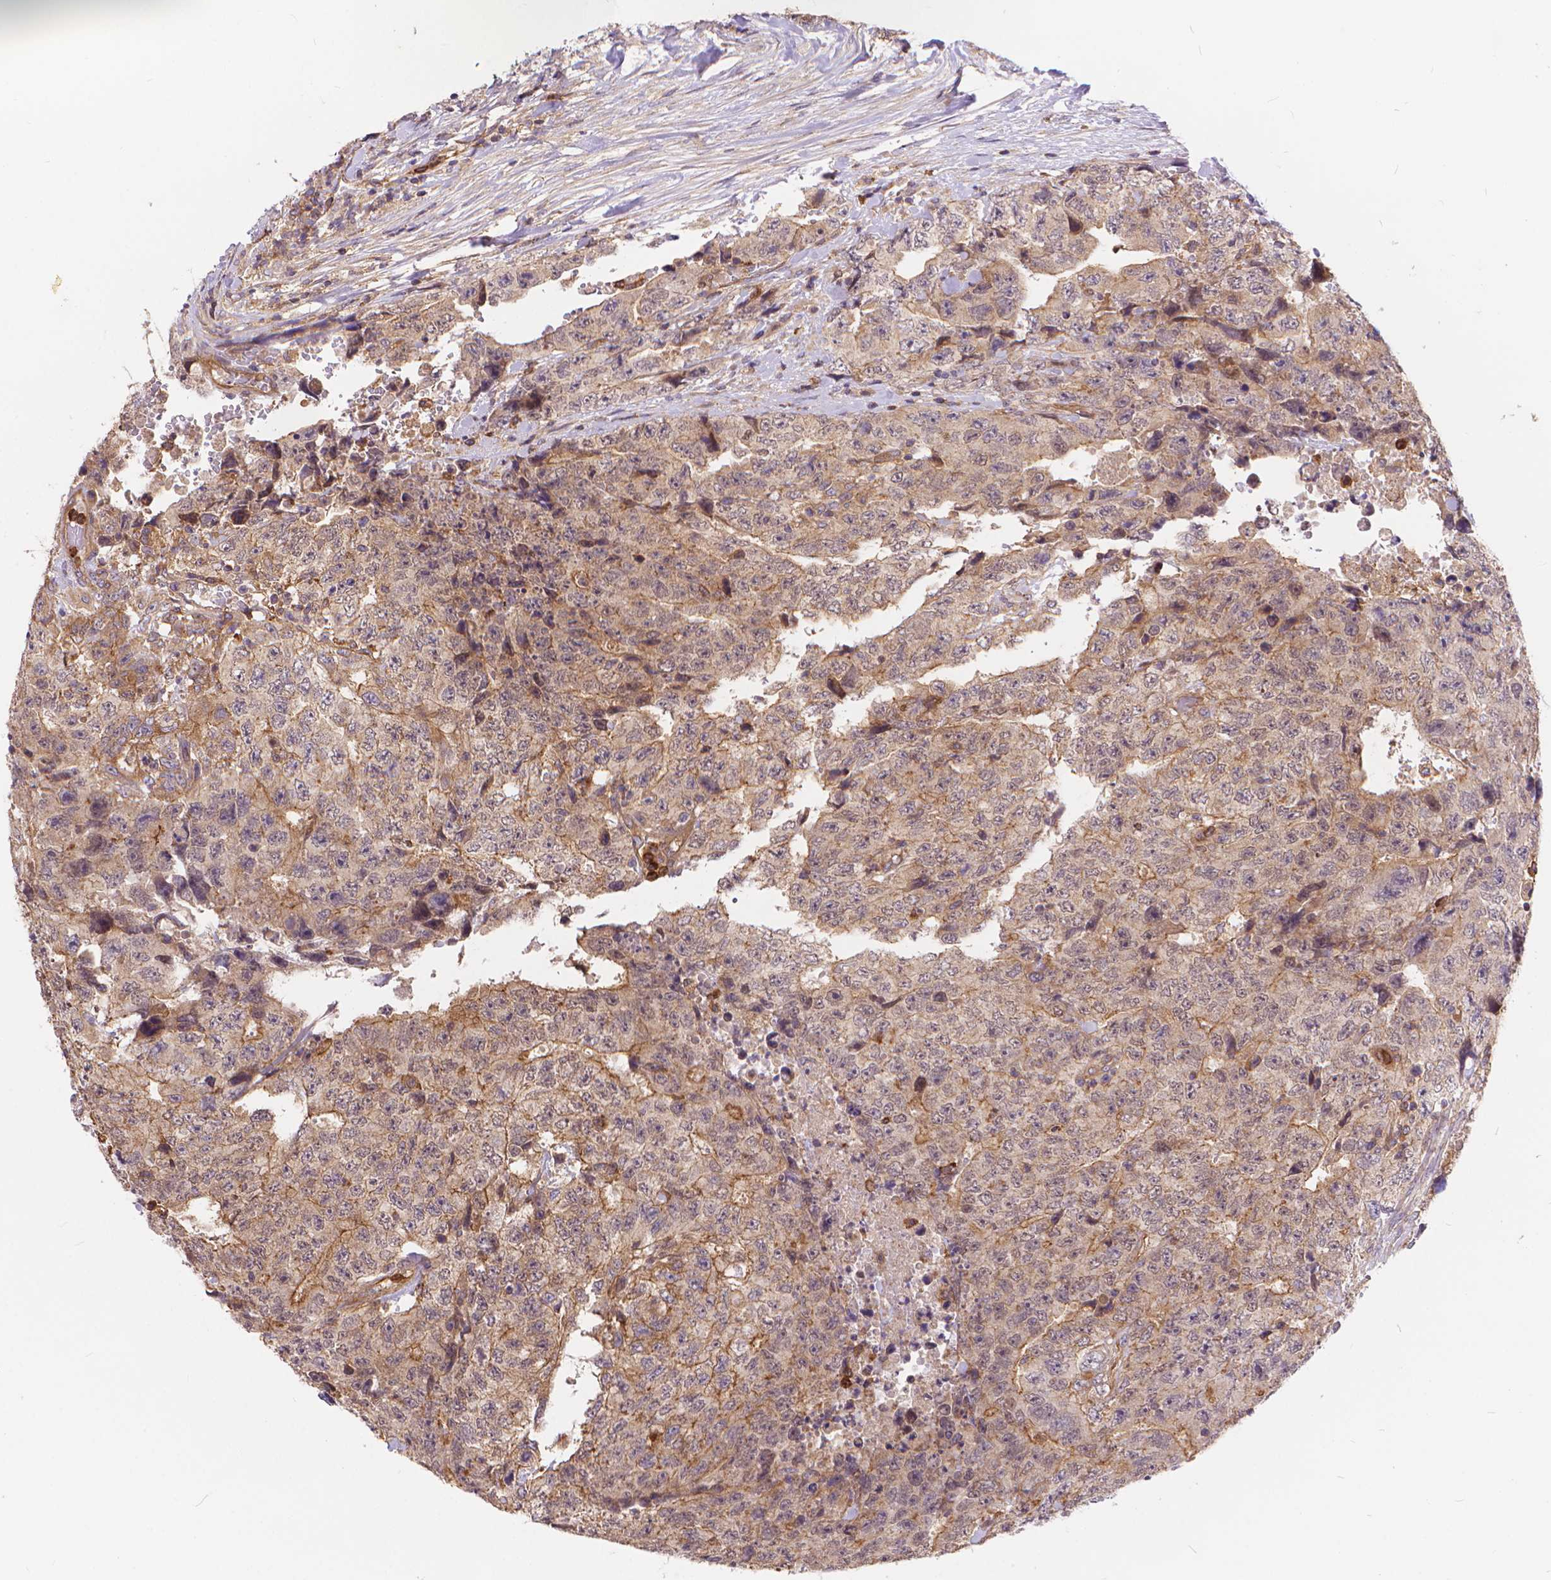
{"staining": {"intensity": "weak", "quantity": "25%-75%", "location": "cytoplasmic/membranous"}, "tissue": "testis cancer", "cell_type": "Tumor cells", "image_type": "cancer", "snomed": [{"axis": "morphology", "description": "Carcinoma, Embryonal, NOS"}, {"axis": "topography", "description": "Testis"}], "caption": "High-magnification brightfield microscopy of testis cancer (embryonal carcinoma) stained with DAB (3,3'-diaminobenzidine) (brown) and counterstained with hematoxylin (blue). tumor cells exhibit weak cytoplasmic/membranous staining is seen in about25%-75% of cells.", "gene": "ARAP1", "patient": {"sex": "male", "age": 24}}